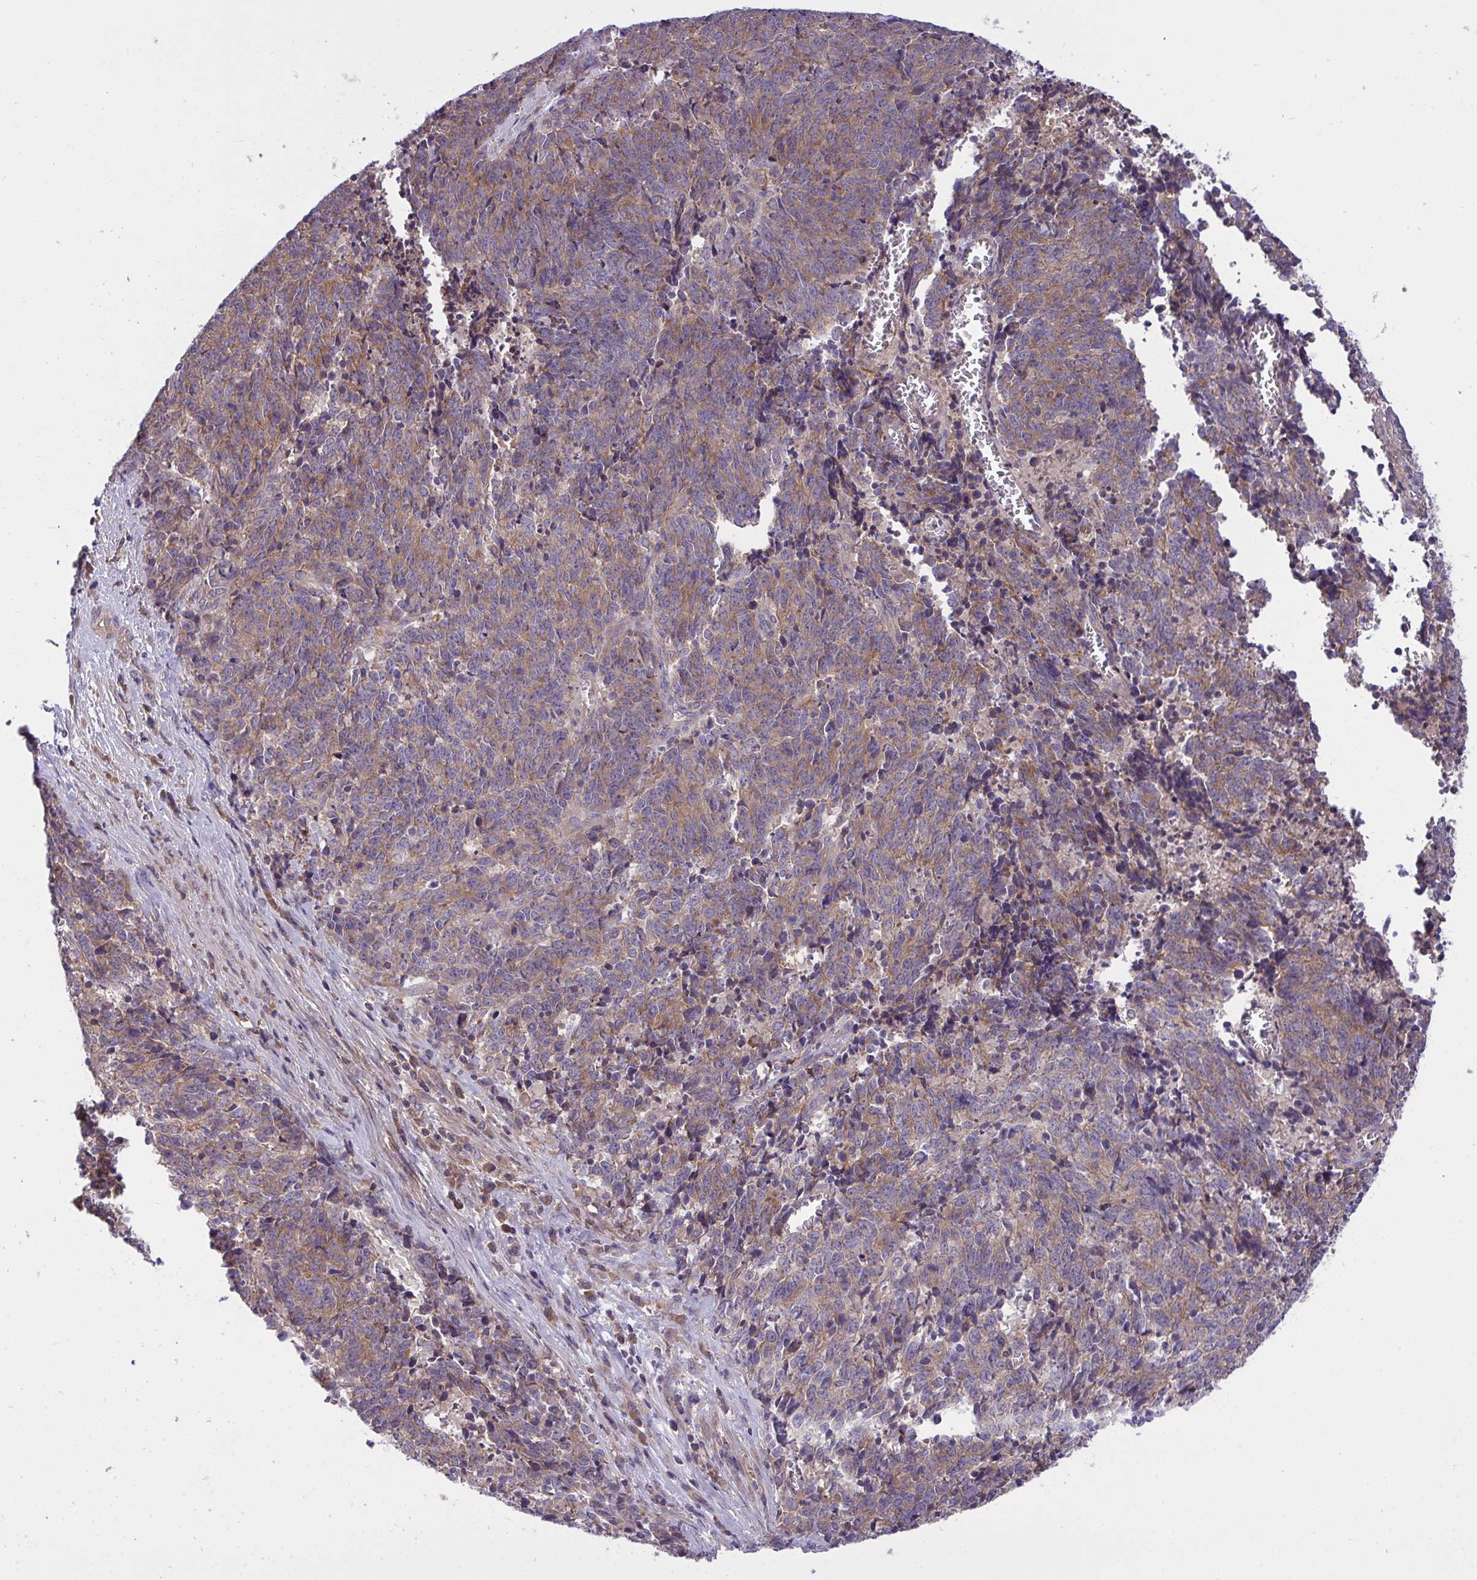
{"staining": {"intensity": "moderate", "quantity": ">75%", "location": "cytoplasmic/membranous"}, "tissue": "cervical cancer", "cell_type": "Tumor cells", "image_type": "cancer", "snomed": [{"axis": "morphology", "description": "Squamous cell carcinoma, NOS"}, {"axis": "topography", "description": "Cervix"}], "caption": "Moderate cytoplasmic/membranous staining for a protein is identified in approximately >75% of tumor cells of cervical cancer using immunohistochemistry.", "gene": "GRB14", "patient": {"sex": "female", "age": 29}}